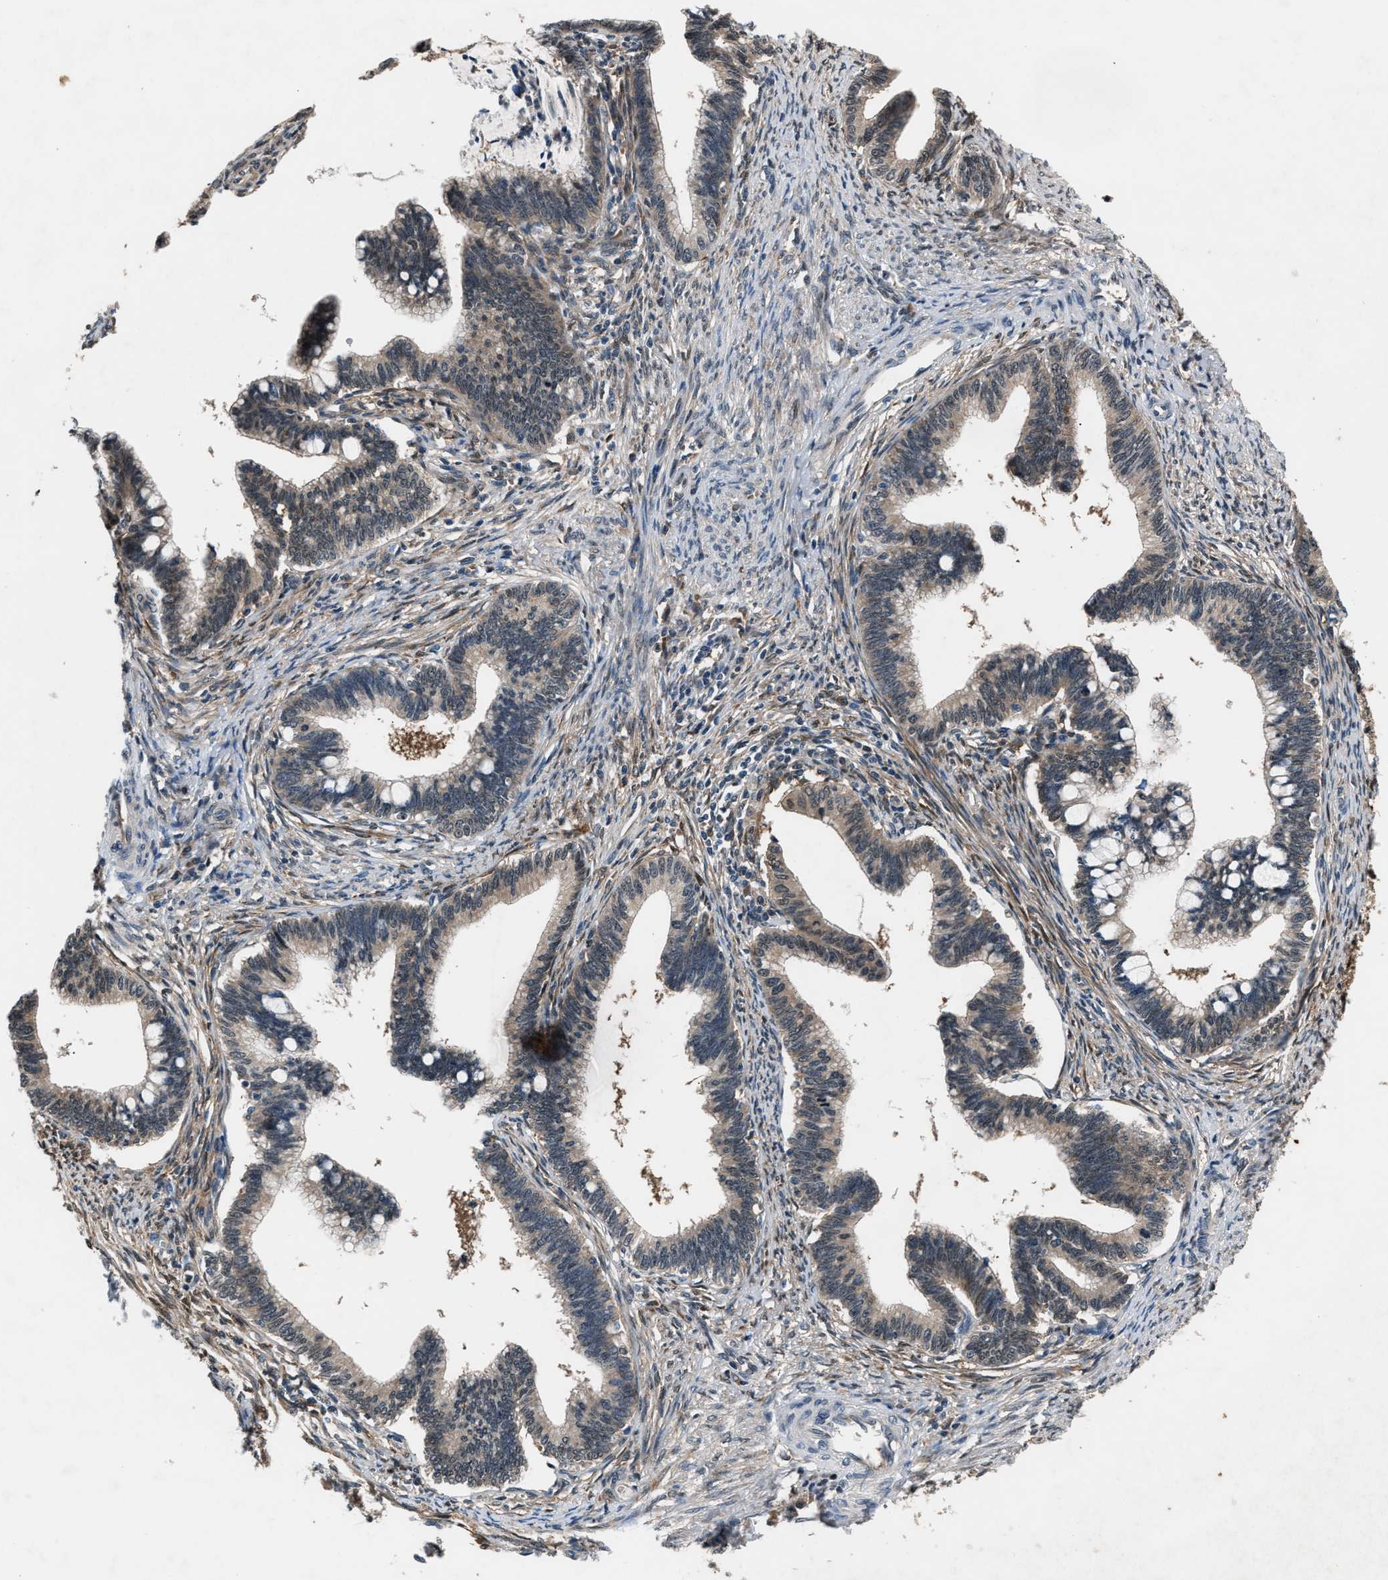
{"staining": {"intensity": "weak", "quantity": "<25%", "location": "cytoplasmic/membranous"}, "tissue": "cervical cancer", "cell_type": "Tumor cells", "image_type": "cancer", "snomed": [{"axis": "morphology", "description": "Adenocarcinoma, NOS"}, {"axis": "topography", "description": "Cervix"}], "caption": "Cervical cancer stained for a protein using immunohistochemistry reveals no positivity tumor cells.", "gene": "TP53I3", "patient": {"sex": "female", "age": 36}}